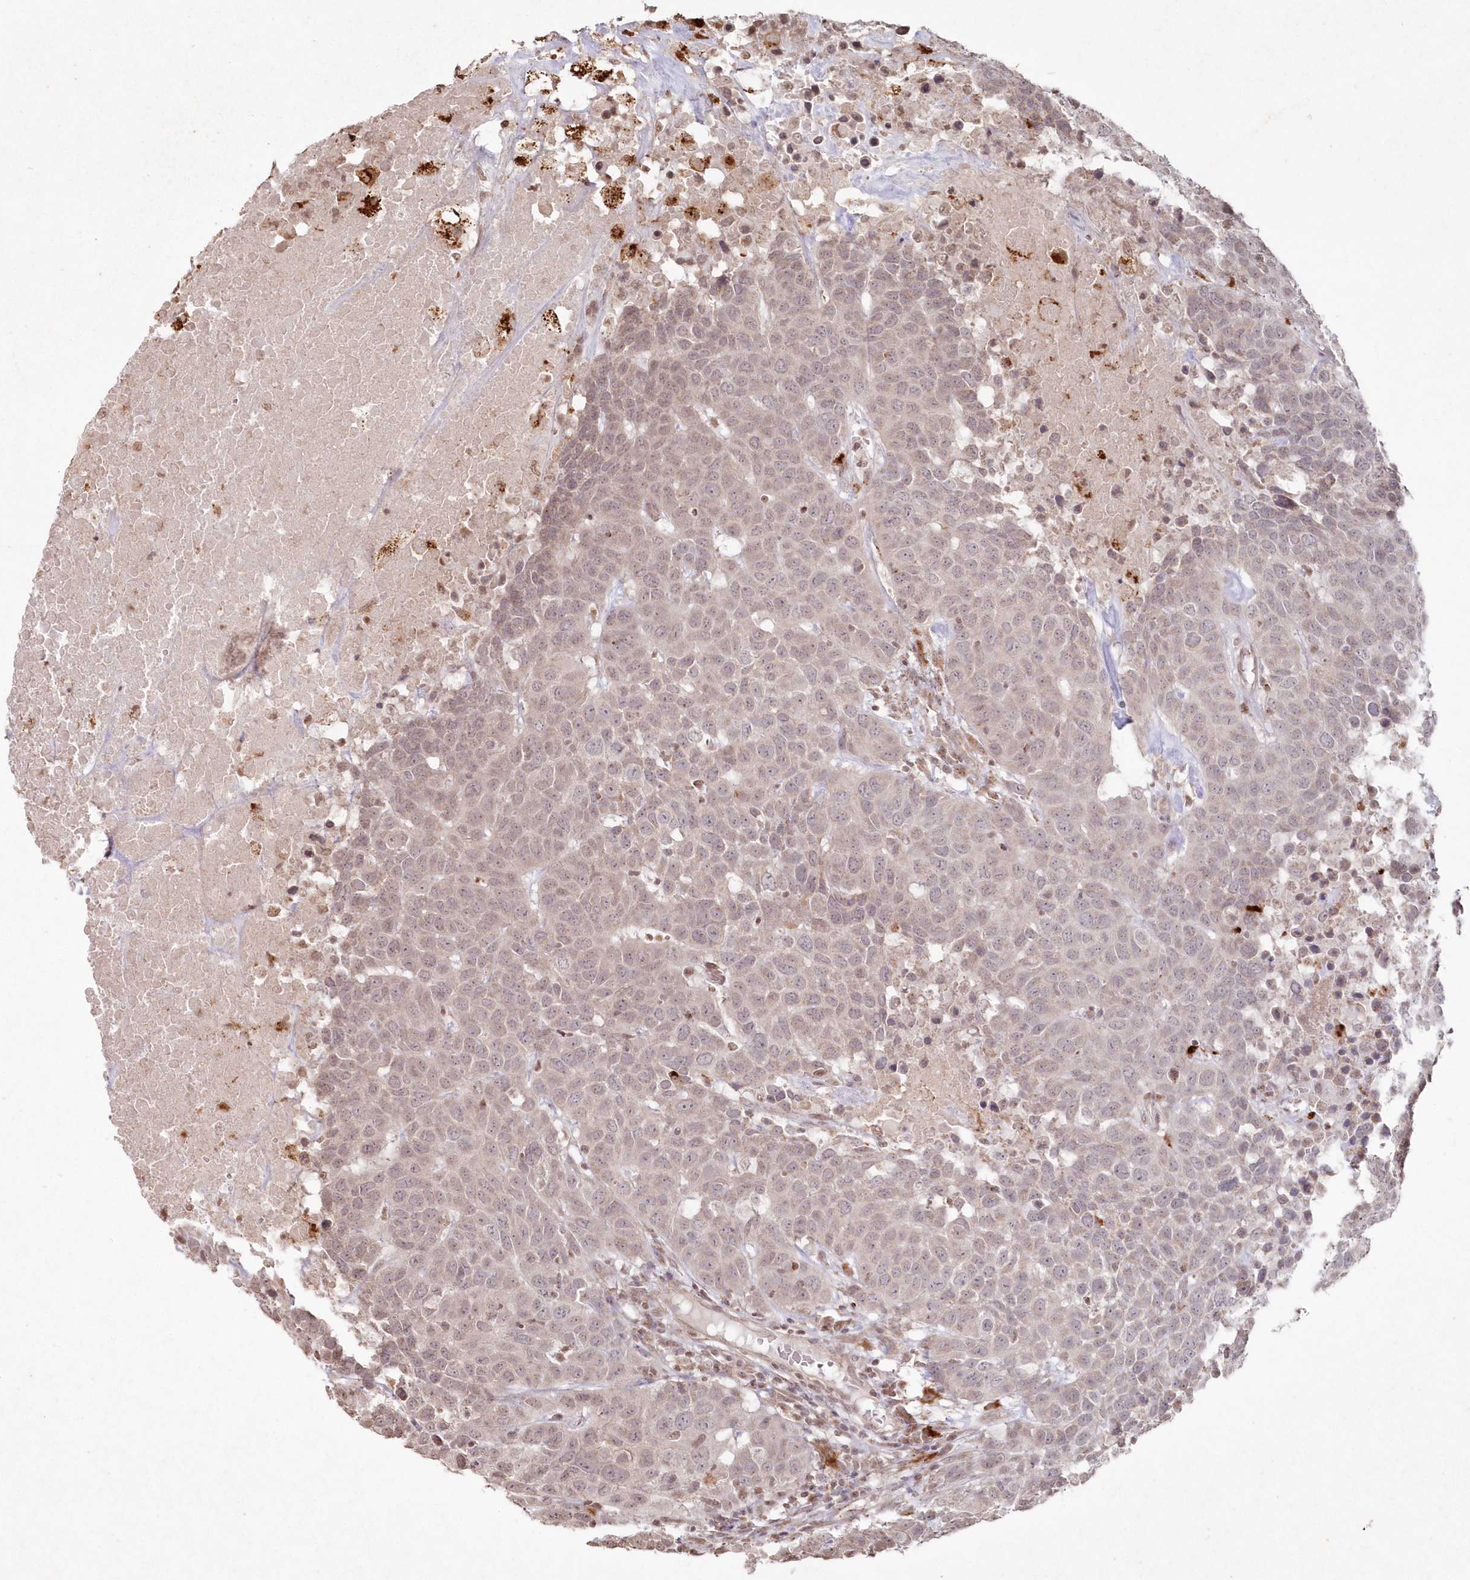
{"staining": {"intensity": "weak", "quantity": "25%-75%", "location": "nuclear"}, "tissue": "head and neck cancer", "cell_type": "Tumor cells", "image_type": "cancer", "snomed": [{"axis": "morphology", "description": "Squamous cell carcinoma, NOS"}, {"axis": "topography", "description": "Head-Neck"}], "caption": "This histopathology image demonstrates head and neck cancer (squamous cell carcinoma) stained with IHC to label a protein in brown. The nuclear of tumor cells show weak positivity for the protein. Nuclei are counter-stained blue.", "gene": "ARSB", "patient": {"sex": "male", "age": 66}}